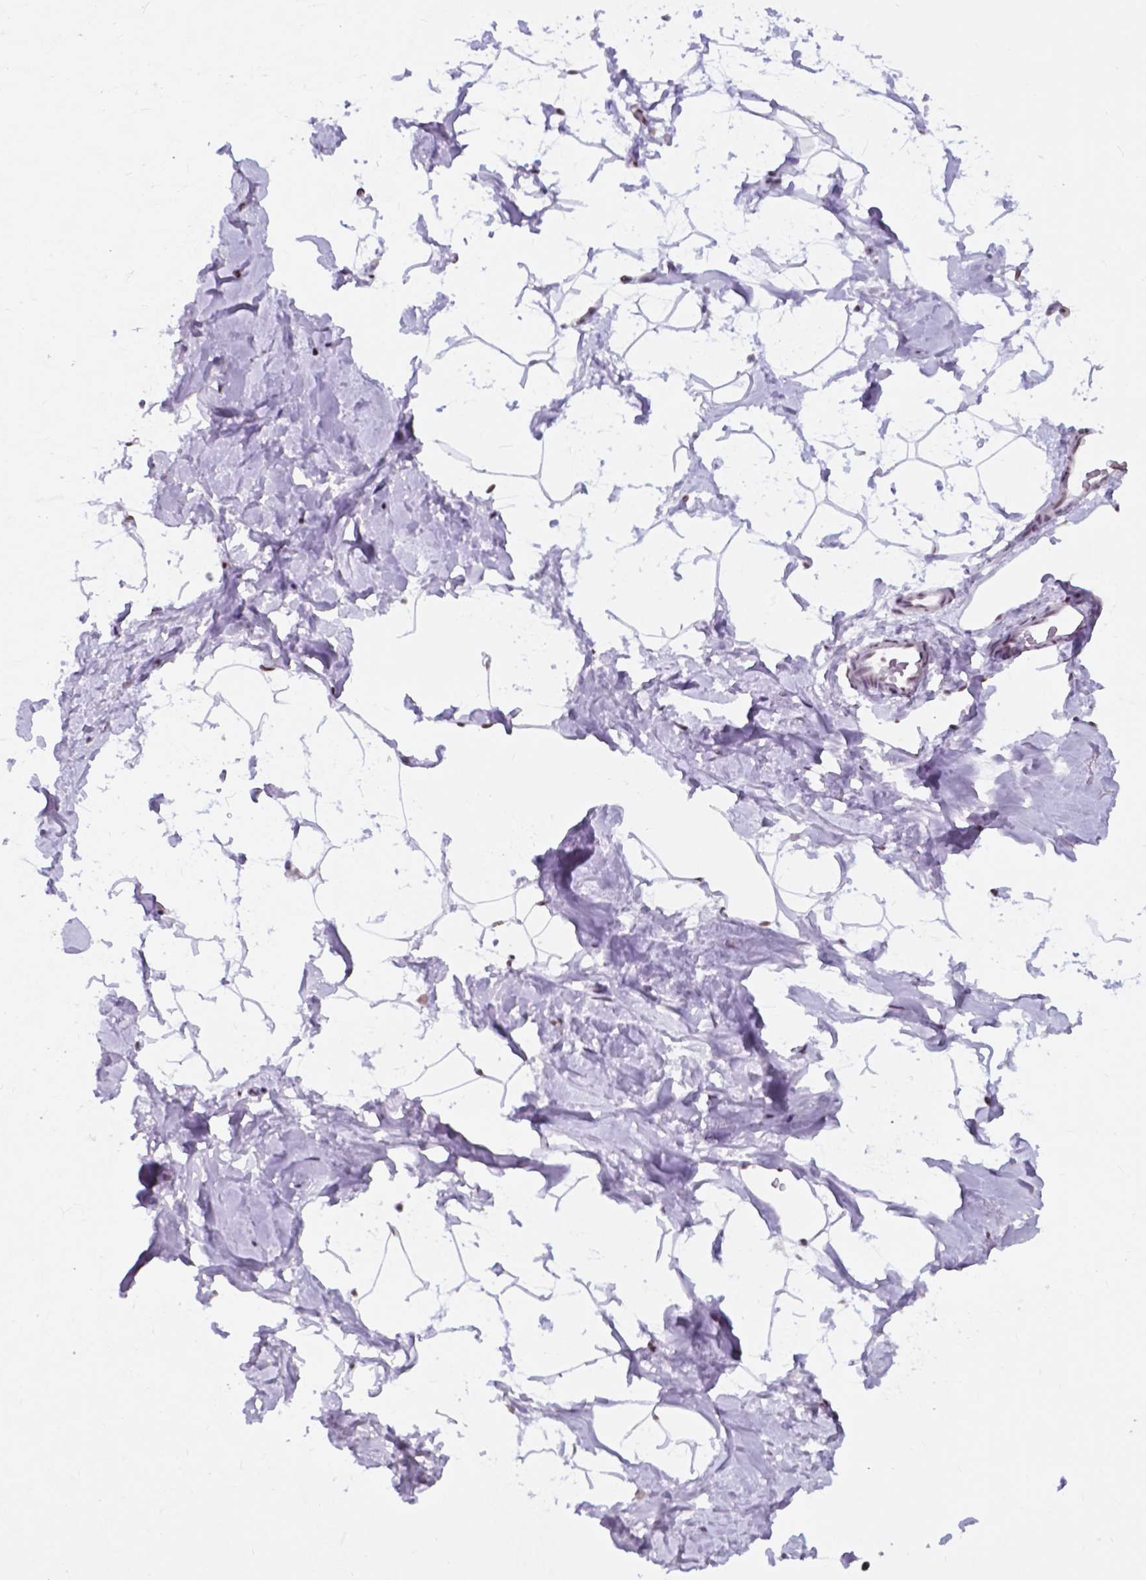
{"staining": {"intensity": "negative", "quantity": "none", "location": "none"}, "tissue": "breast", "cell_type": "Adipocytes", "image_type": "normal", "snomed": [{"axis": "morphology", "description": "Normal tissue, NOS"}, {"axis": "topography", "description": "Breast"}], "caption": "IHC photomicrograph of benign breast: breast stained with DAB (3,3'-diaminobenzidine) shows no significant protein expression in adipocytes.", "gene": "BCAS2", "patient": {"sex": "female", "age": 32}}